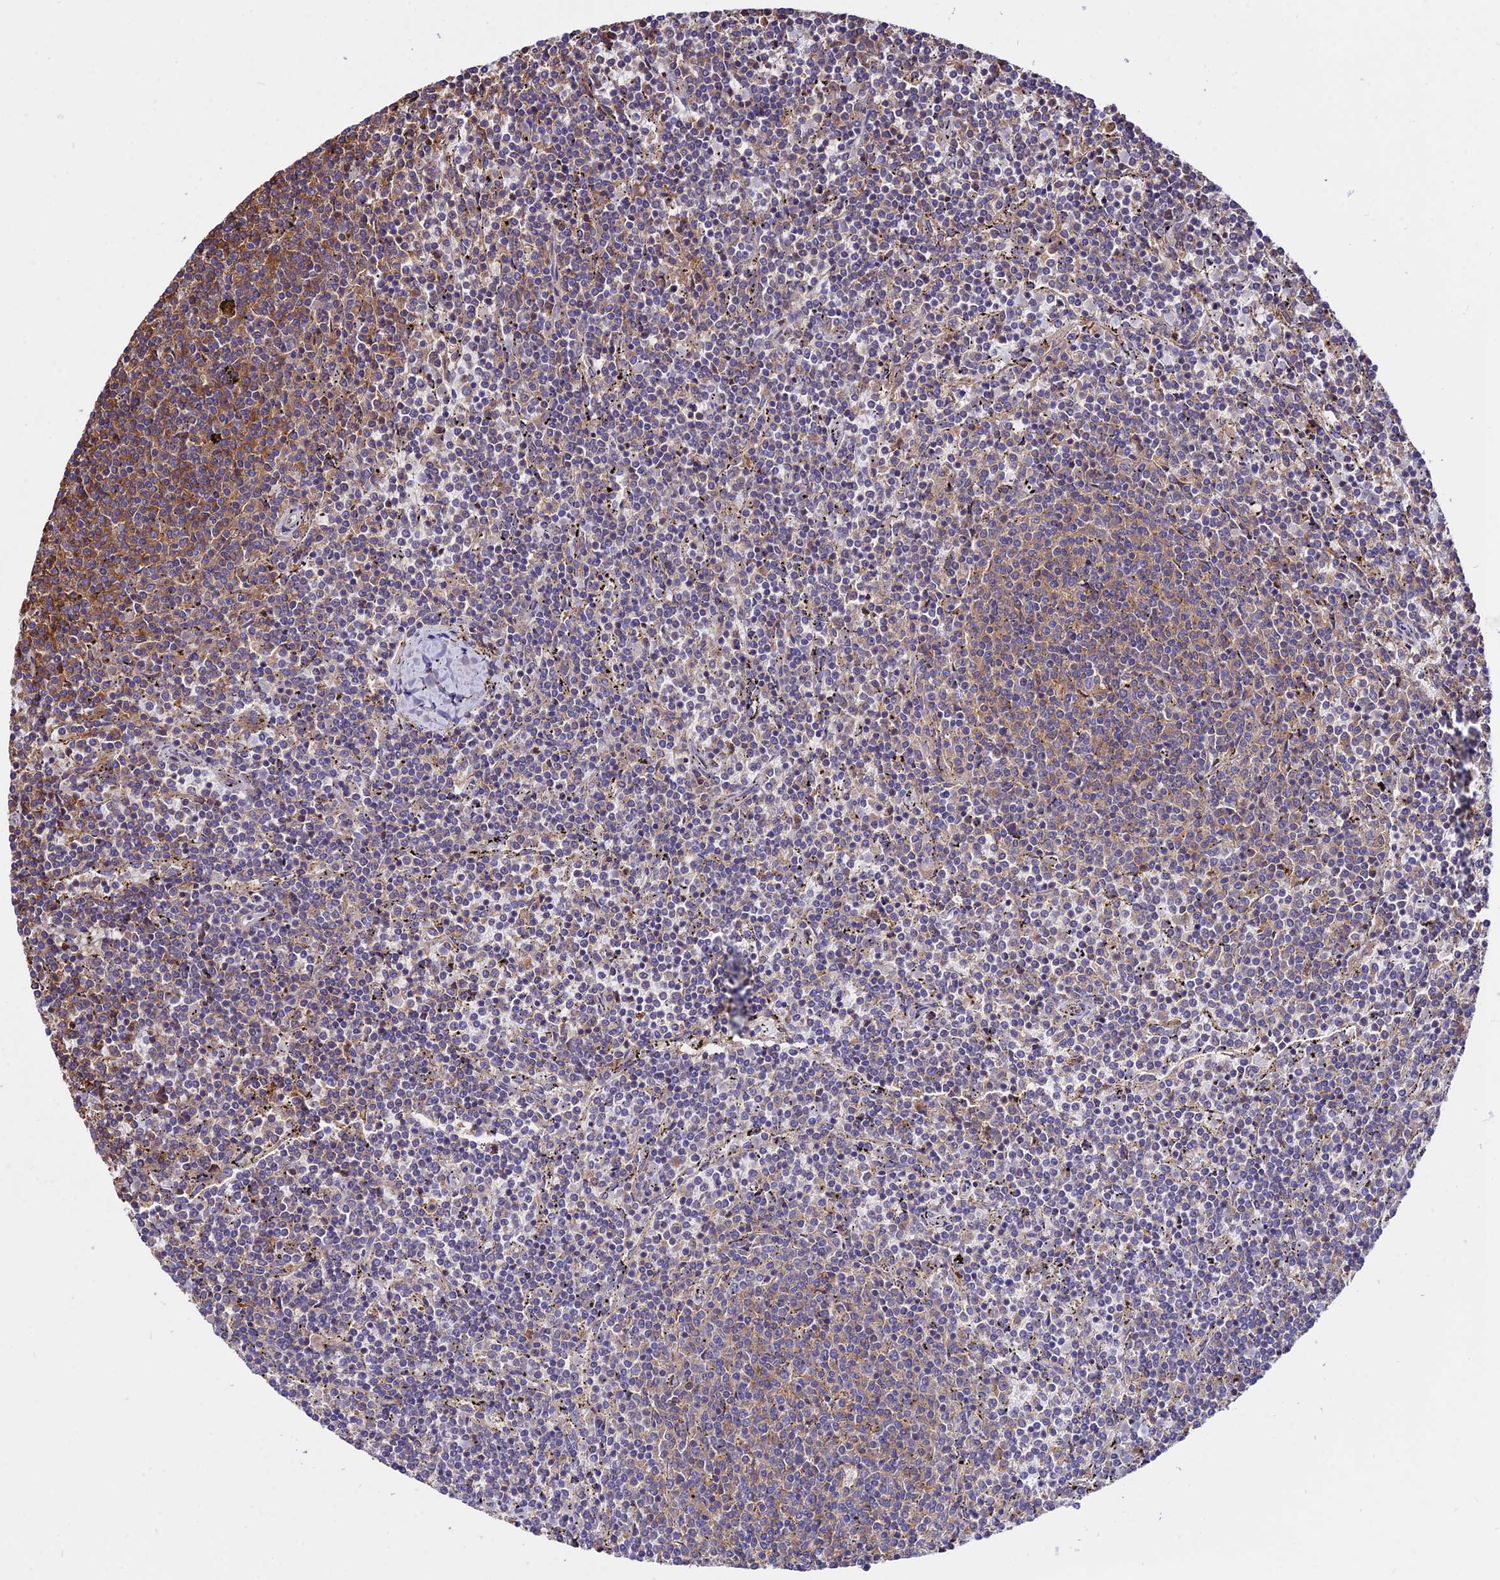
{"staining": {"intensity": "moderate", "quantity": "25%-75%", "location": "cytoplasmic/membranous"}, "tissue": "lymphoma", "cell_type": "Tumor cells", "image_type": "cancer", "snomed": [{"axis": "morphology", "description": "Malignant lymphoma, non-Hodgkin's type, Low grade"}, {"axis": "topography", "description": "Spleen"}], "caption": "Moderate cytoplasmic/membranous protein expression is seen in approximately 25%-75% of tumor cells in lymphoma.", "gene": "PYM1", "patient": {"sex": "female", "age": 50}}